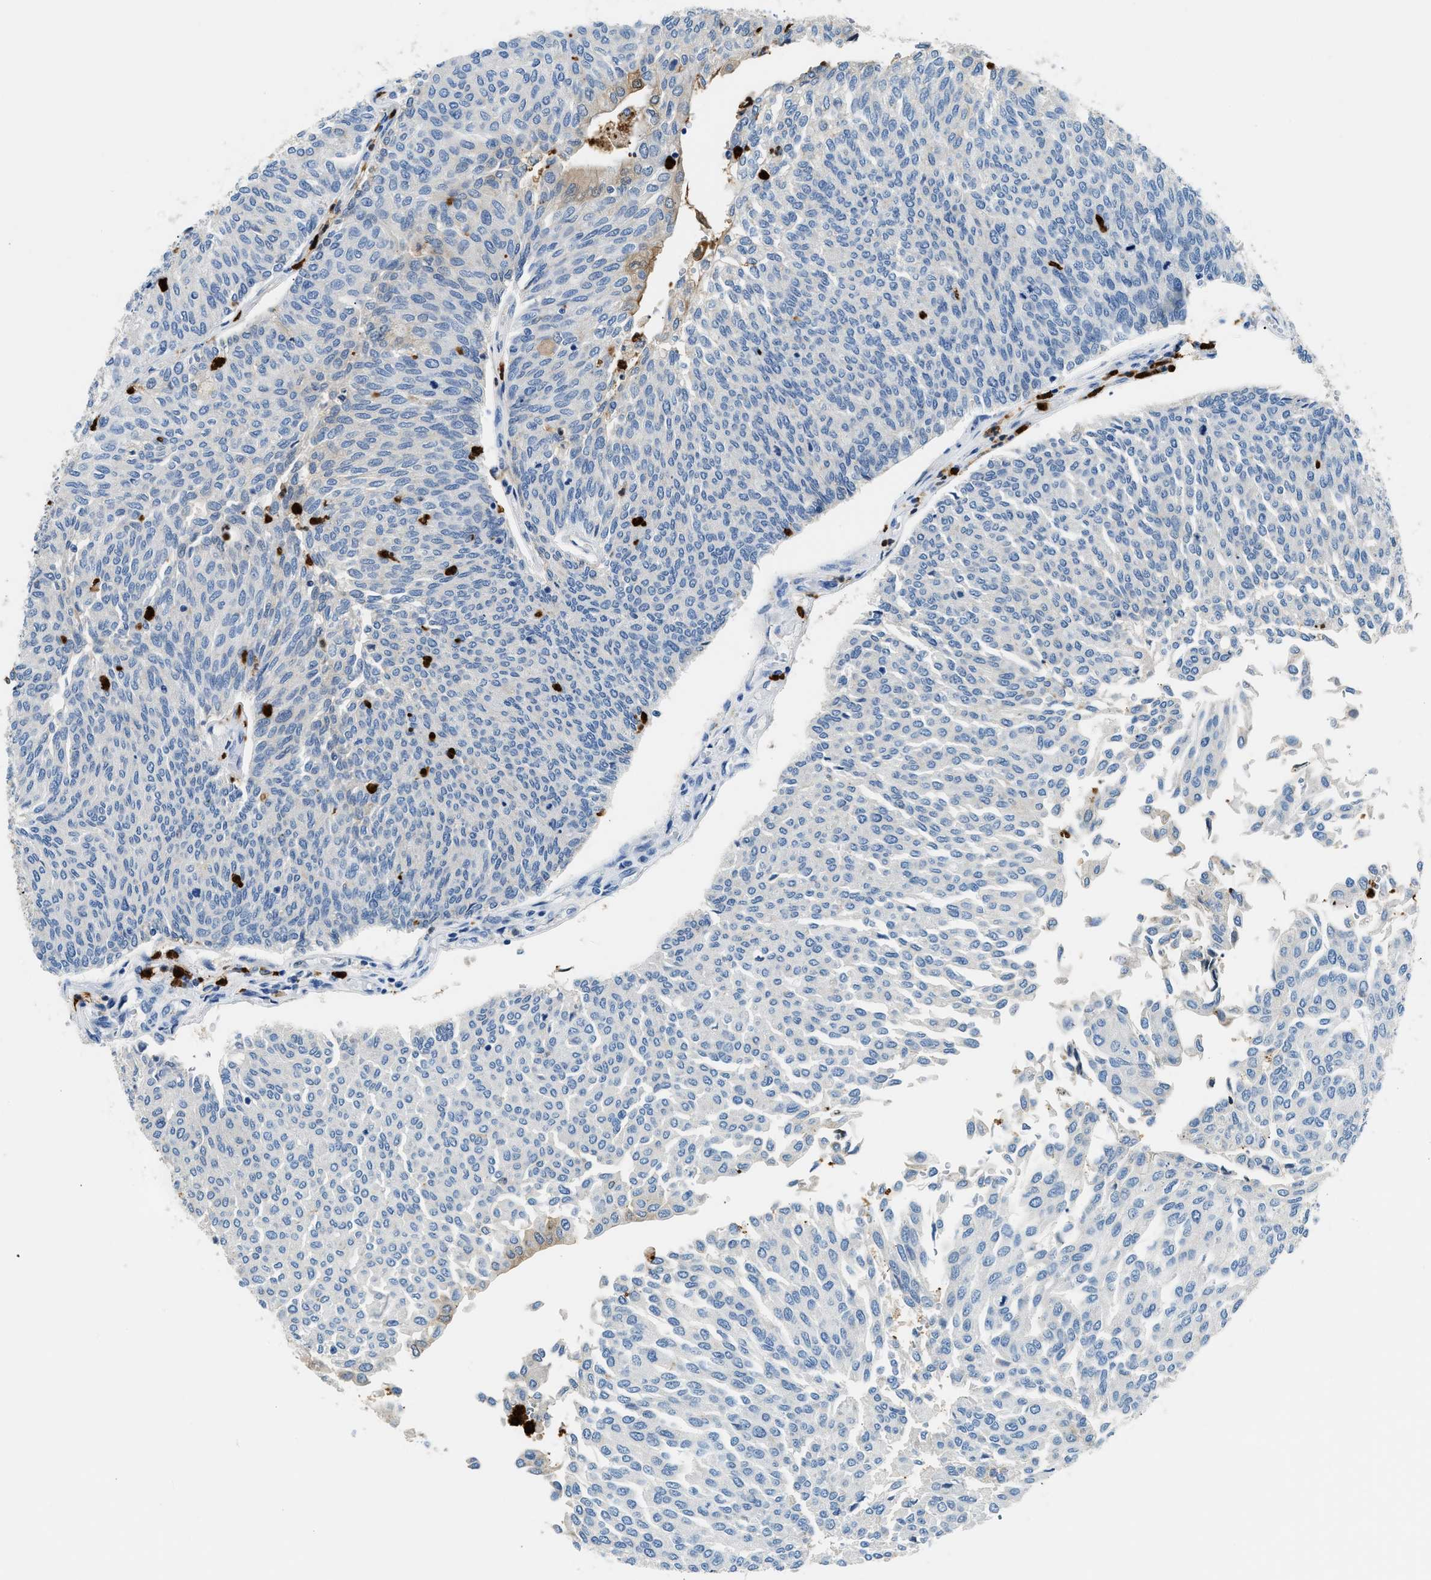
{"staining": {"intensity": "negative", "quantity": "none", "location": "none"}, "tissue": "urothelial cancer", "cell_type": "Tumor cells", "image_type": "cancer", "snomed": [{"axis": "morphology", "description": "Urothelial carcinoma, Low grade"}, {"axis": "topography", "description": "Urinary bladder"}], "caption": "An immunohistochemistry (IHC) micrograph of urothelial cancer is shown. There is no staining in tumor cells of urothelial cancer. Brightfield microscopy of immunohistochemistry (IHC) stained with DAB (brown) and hematoxylin (blue), captured at high magnification.", "gene": "ANXA3", "patient": {"sex": "female", "age": 79}}